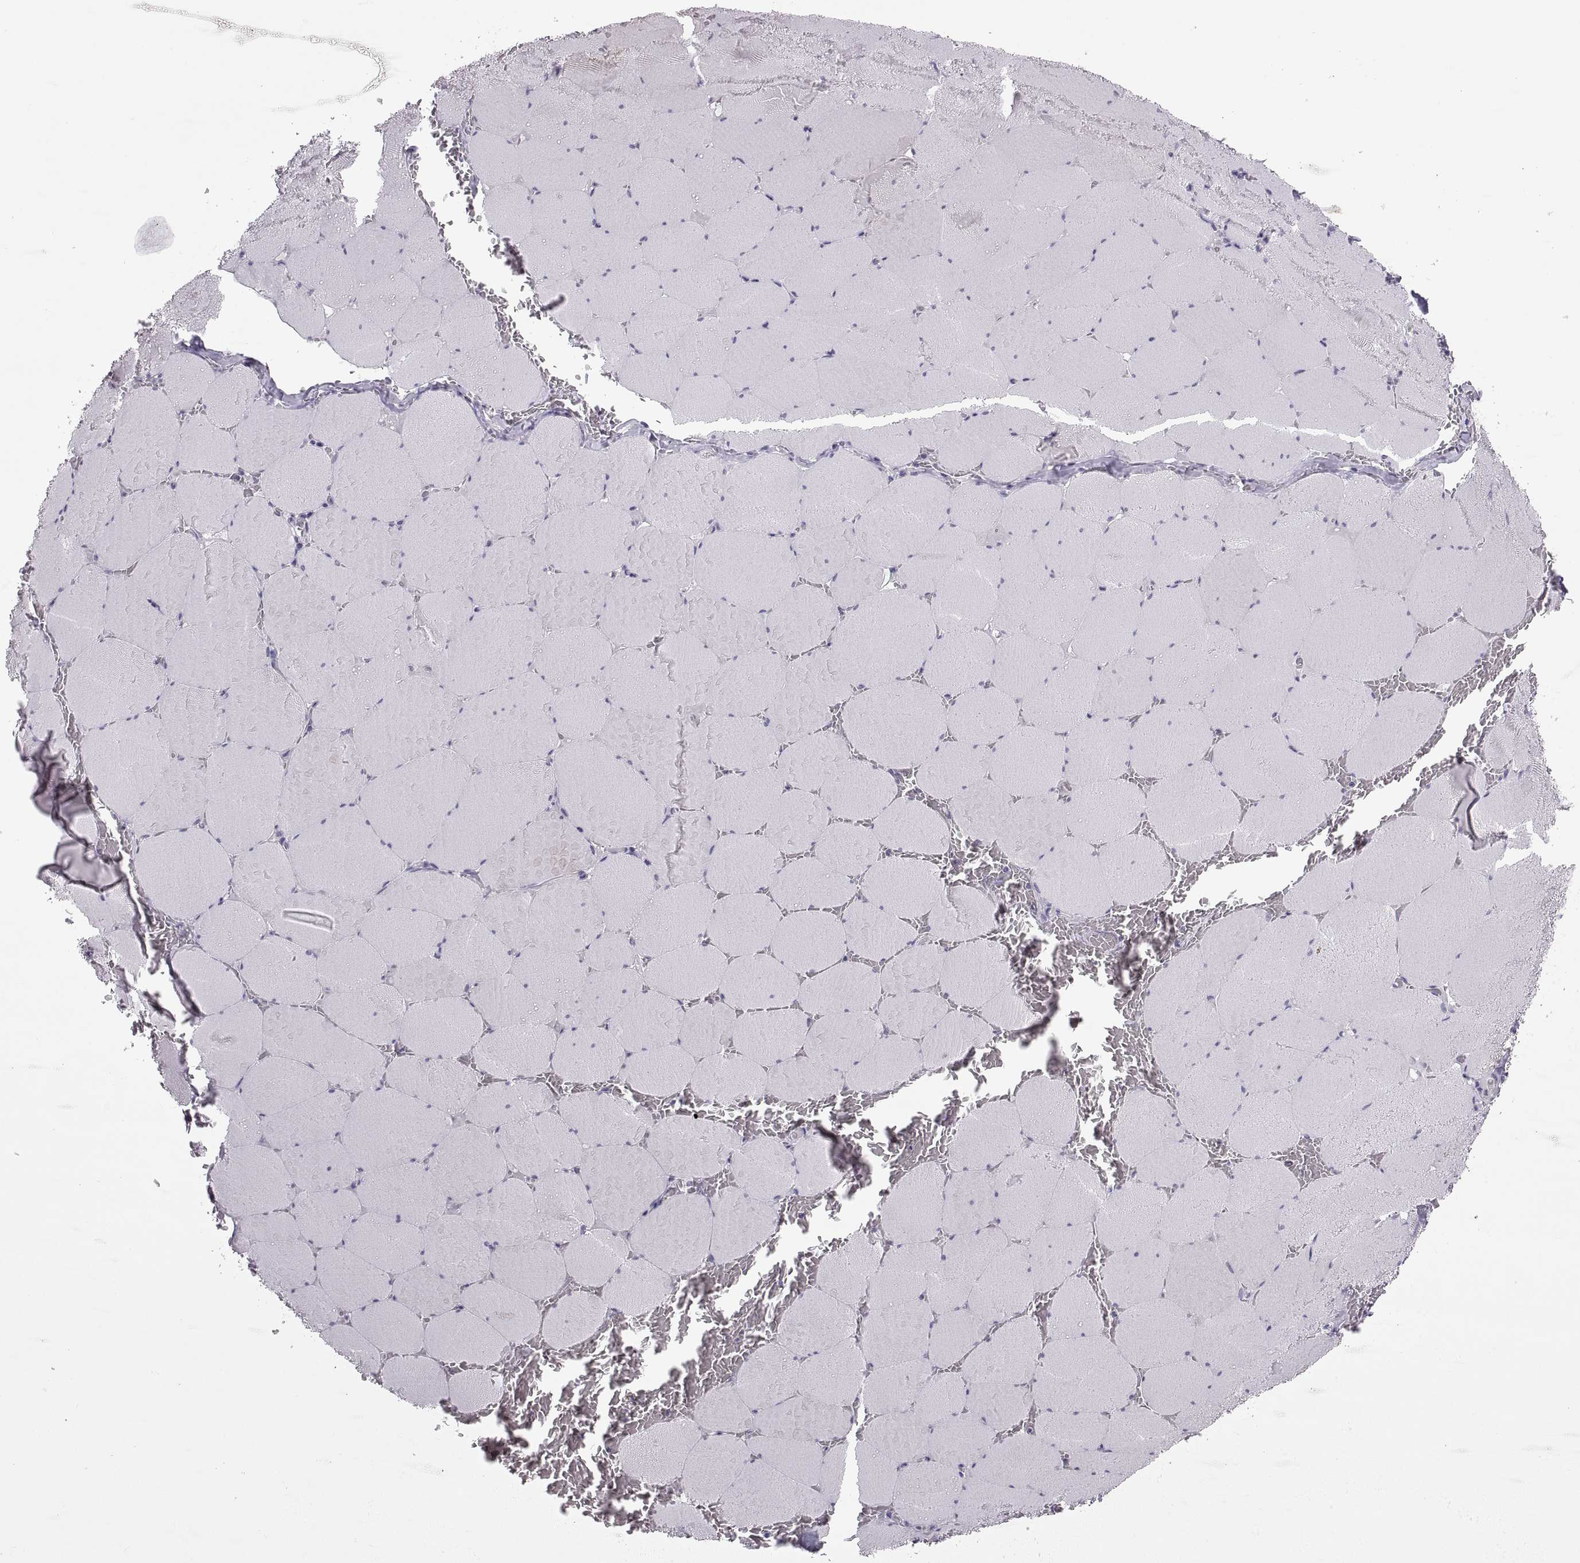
{"staining": {"intensity": "negative", "quantity": "none", "location": "none"}, "tissue": "skeletal muscle", "cell_type": "Myocytes", "image_type": "normal", "snomed": [{"axis": "morphology", "description": "Normal tissue, NOS"}, {"axis": "morphology", "description": "Malignant melanoma, Metastatic site"}, {"axis": "topography", "description": "Skeletal muscle"}], "caption": "Myocytes show no significant positivity in benign skeletal muscle. (DAB IHC visualized using brightfield microscopy, high magnification).", "gene": "ADH6", "patient": {"sex": "male", "age": 50}}